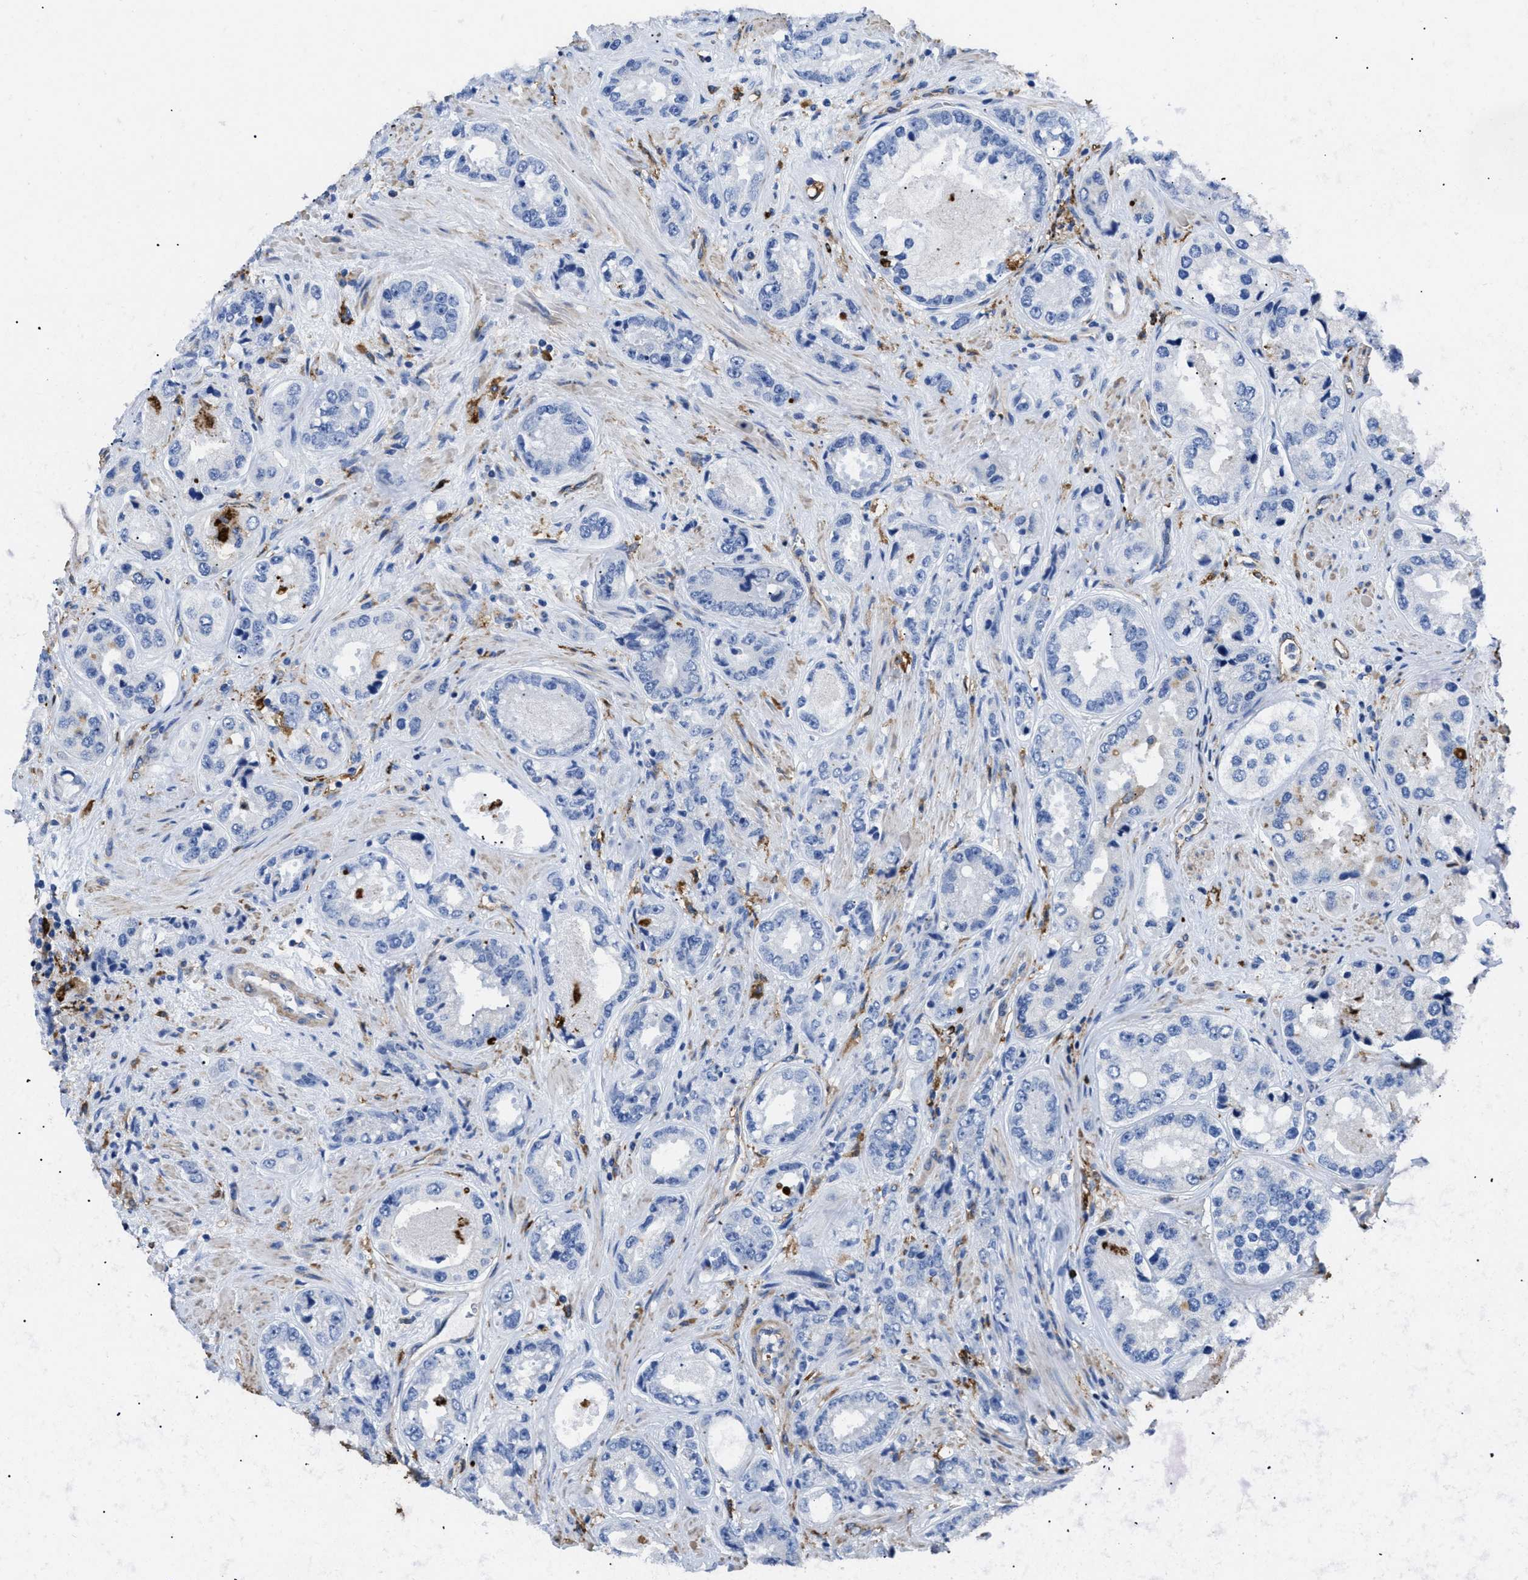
{"staining": {"intensity": "negative", "quantity": "none", "location": "none"}, "tissue": "prostate cancer", "cell_type": "Tumor cells", "image_type": "cancer", "snomed": [{"axis": "morphology", "description": "Adenocarcinoma, High grade"}, {"axis": "topography", "description": "Prostate"}], "caption": "High power microscopy photomicrograph of an immunohistochemistry image of prostate cancer, revealing no significant staining in tumor cells.", "gene": "HLA-DPA1", "patient": {"sex": "male", "age": 61}}